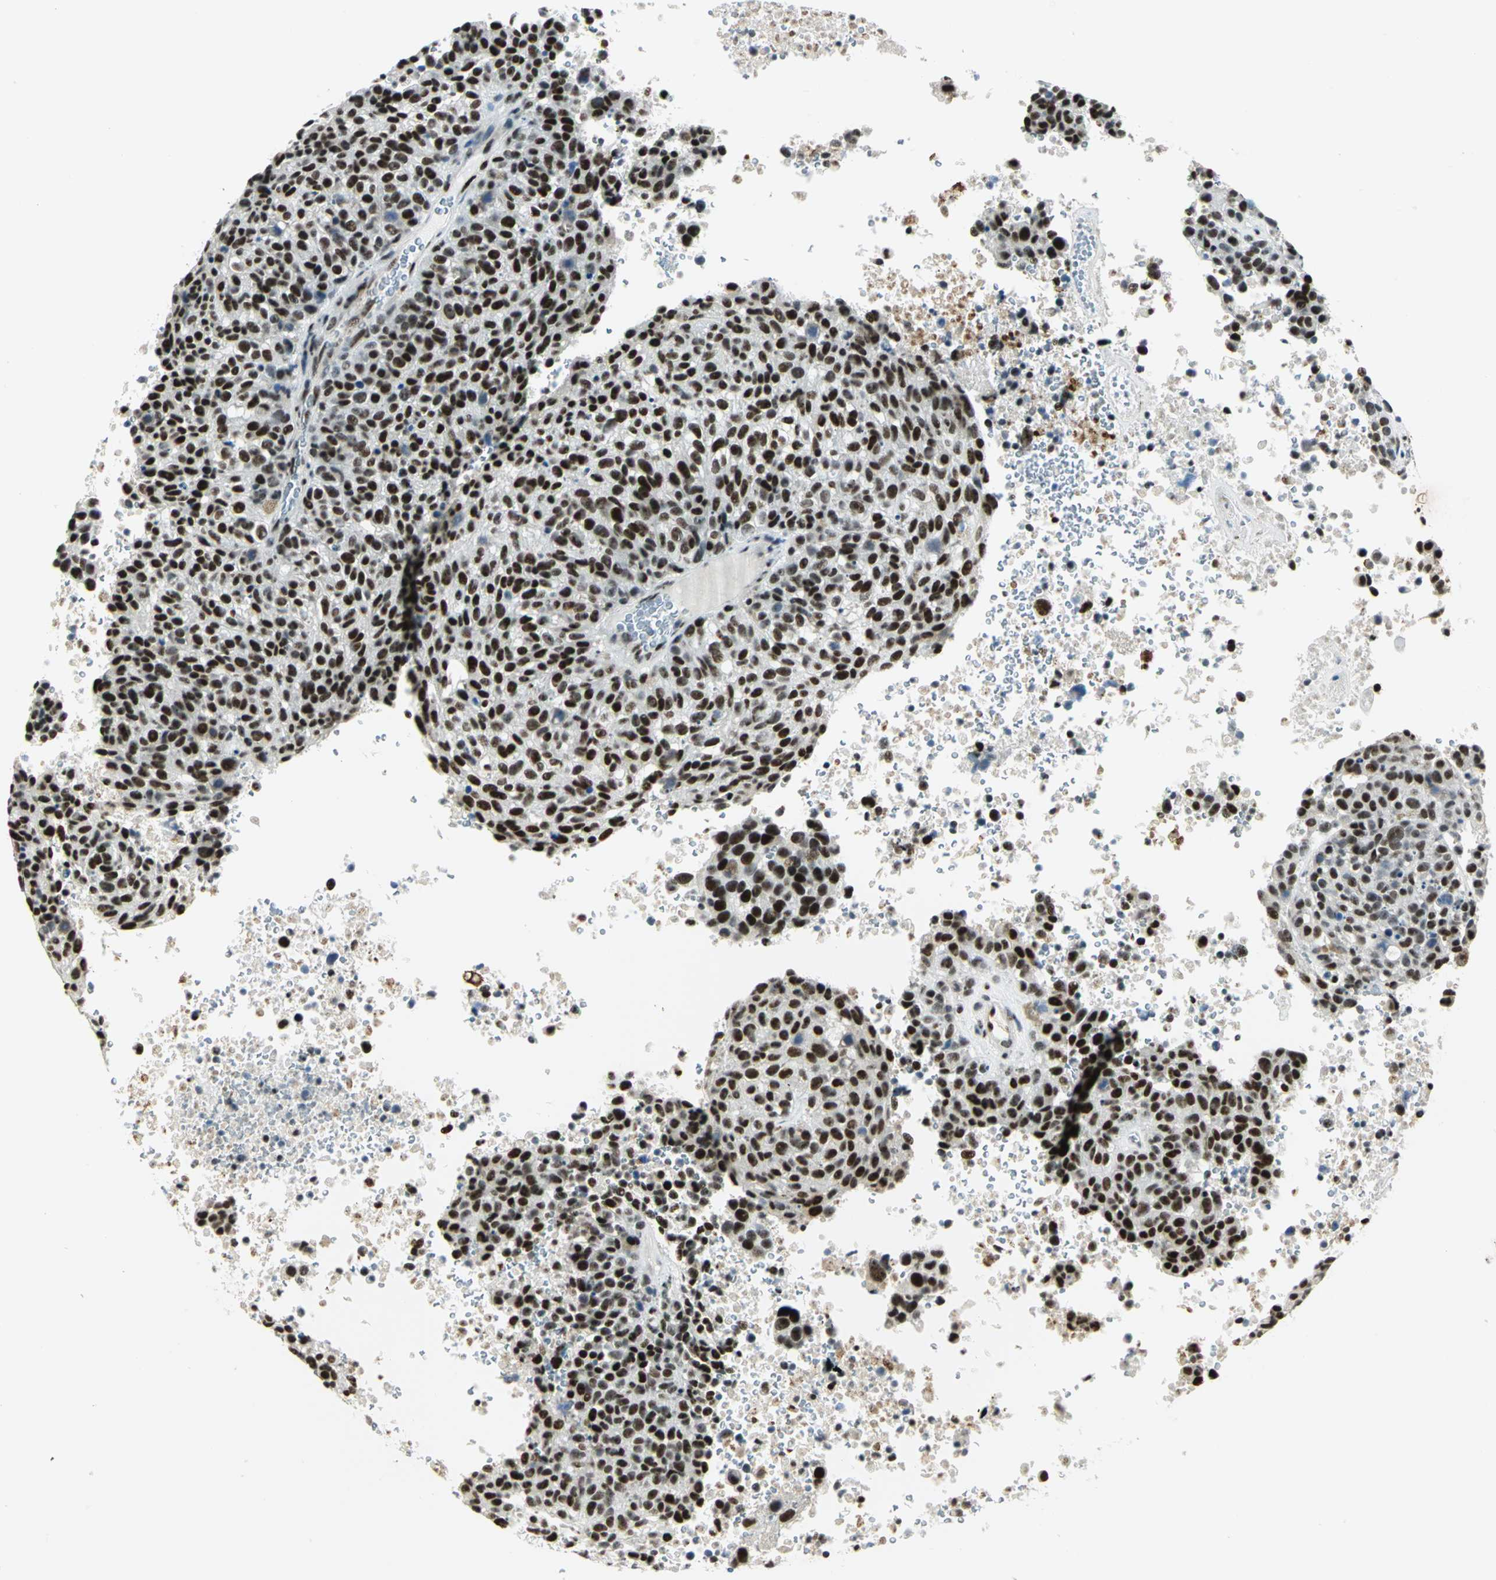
{"staining": {"intensity": "strong", "quantity": ">75%", "location": "nuclear"}, "tissue": "melanoma", "cell_type": "Tumor cells", "image_type": "cancer", "snomed": [{"axis": "morphology", "description": "Malignant melanoma, Metastatic site"}, {"axis": "topography", "description": "Cerebral cortex"}], "caption": "Brown immunohistochemical staining in human malignant melanoma (metastatic site) displays strong nuclear expression in approximately >75% of tumor cells.", "gene": "KAT6B", "patient": {"sex": "female", "age": 52}}